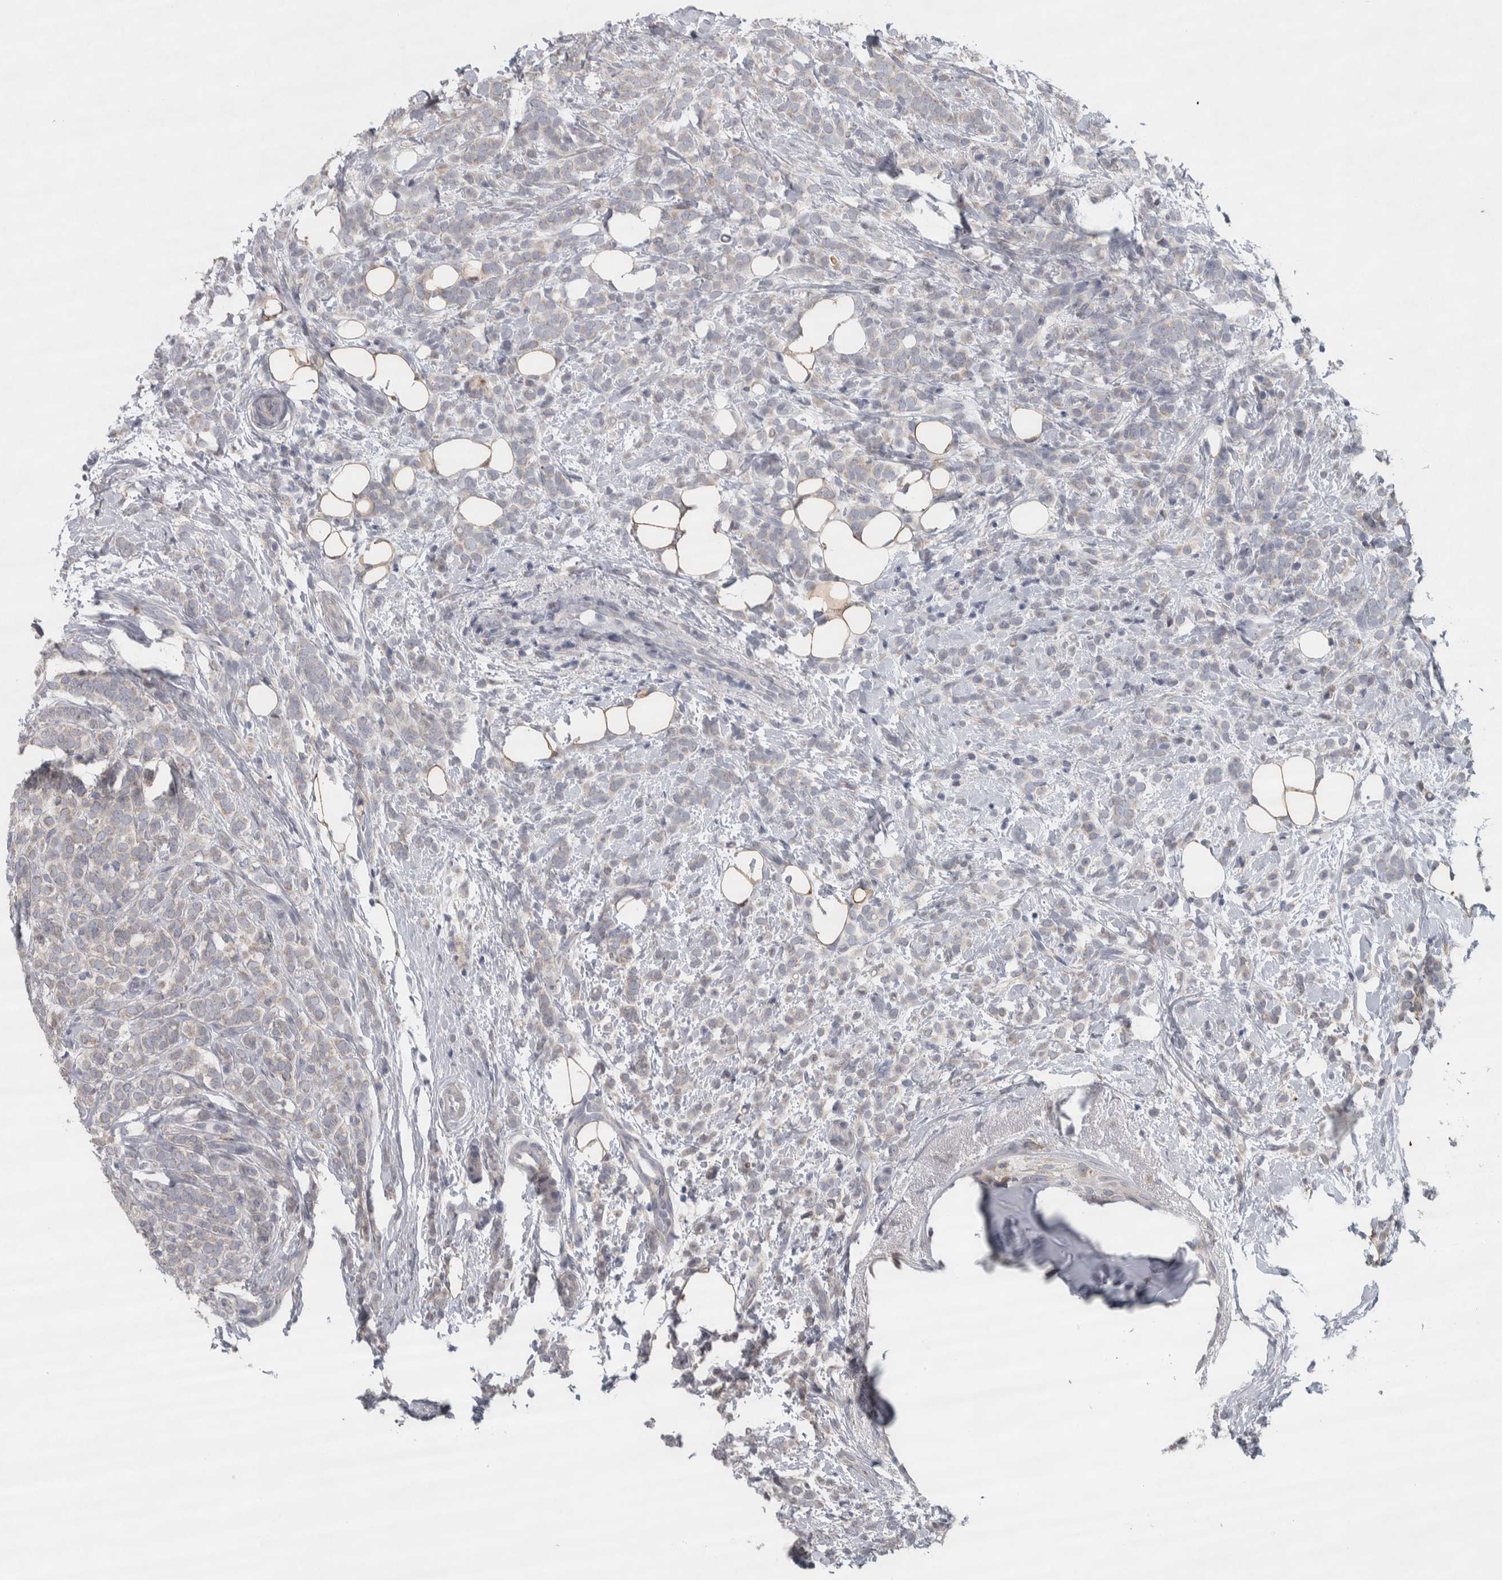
{"staining": {"intensity": "negative", "quantity": "none", "location": "none"}, "tissue": "breast cancer", "cell_type": "Tumor cells", "image_type": "cancer", "snomed": [{"axis": "morphology", "description": "Lobular carcinoma"}, {"axis": "topography", "description": "Breast"}], "caption": "Immunohistochemical staining of human breast cancer demonstrates no significant expression in tumor cells.", "gene": "SIGMAR1", "patient": {"sex": "female", "age": 50}}